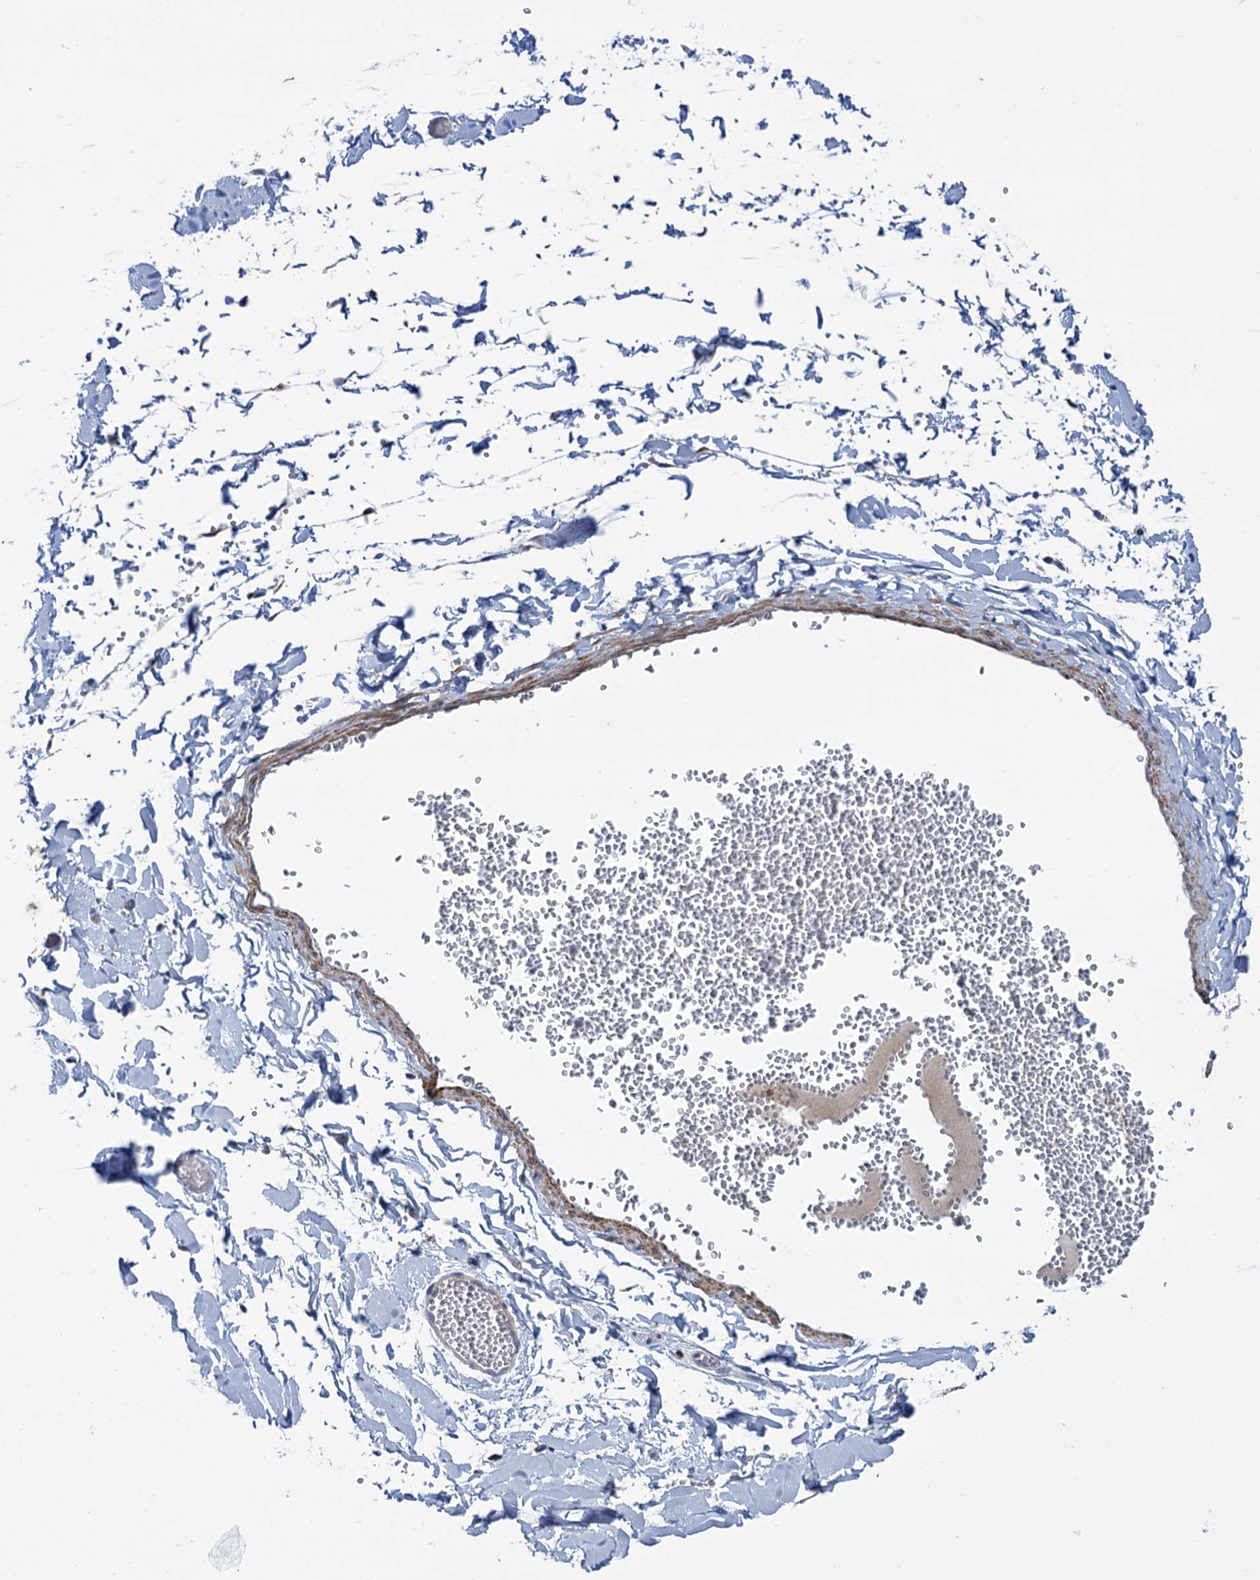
{"staining": {"intensity": "negative", "quantity": "none", "location": "none"}, "tissue": "adipose tissue", "cell_type": "Adipocytes", "image_type": "normal", "snomed": [{"axis": "morphology", "description": "Normal tissue, NOS"}, {"axis": "topography", "description": "Gallbladder"}, {"axis": "topography", "description": "Peripheral nerve tissue"}], "caption": "This is an IHC image of unremarkable adipose tissue. There is no expression in adipocytes.", "gene": "ELP4", "patient": {"sex": "male", "age": 38}}